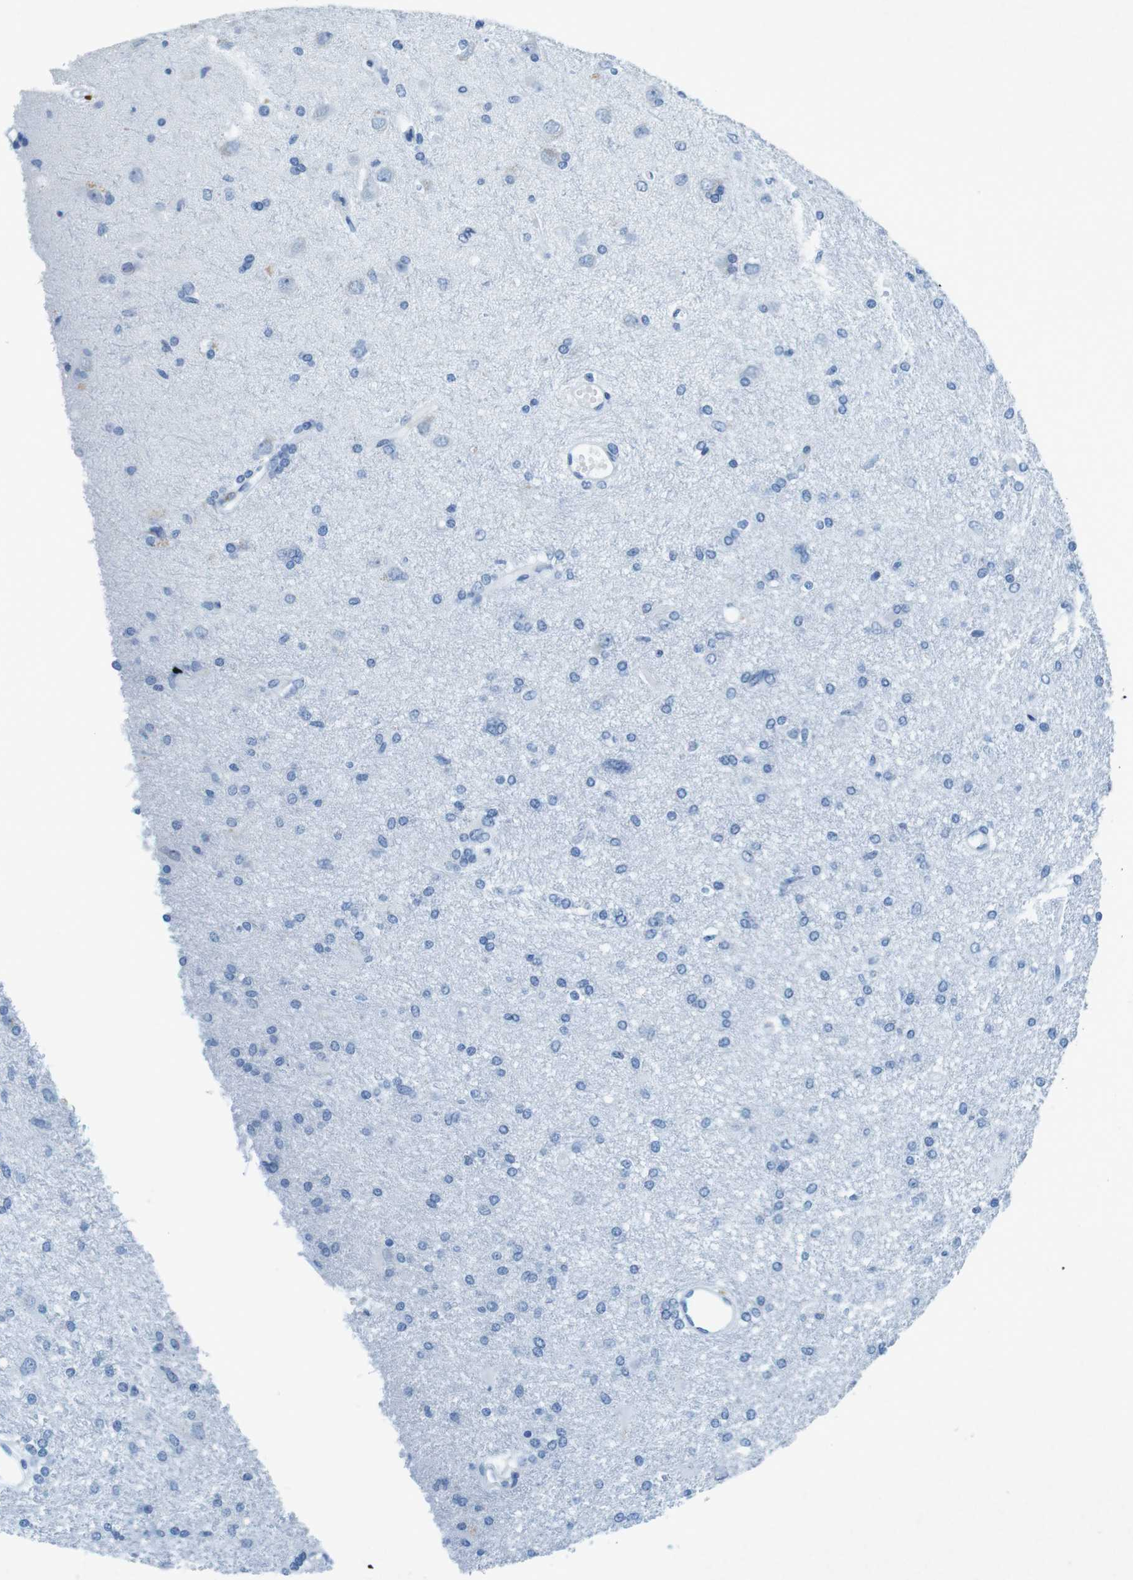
{"staining": {"intensity": "negative", "quantity": "none", "location": "none"}, "tissue": "glioma", "cell_type": "Tumor cells", "image_type": "cancer", "snomed": [{"axis": "morphology", "description": "Glioma, malignant, High grade"}, {"axis": "topography", "description": "Brain"}], "caption": "High-grade glioma (malignant) was stained to show a protein in brown. There is no significant expression in tumor cells. (DAB (3,3'-diaminobenzidine) immunohistochemistry visualized using brightfield microscopy, high magnification).", "gene": "CTAG1B", "patient": {"sex": "female", "age": 59}}